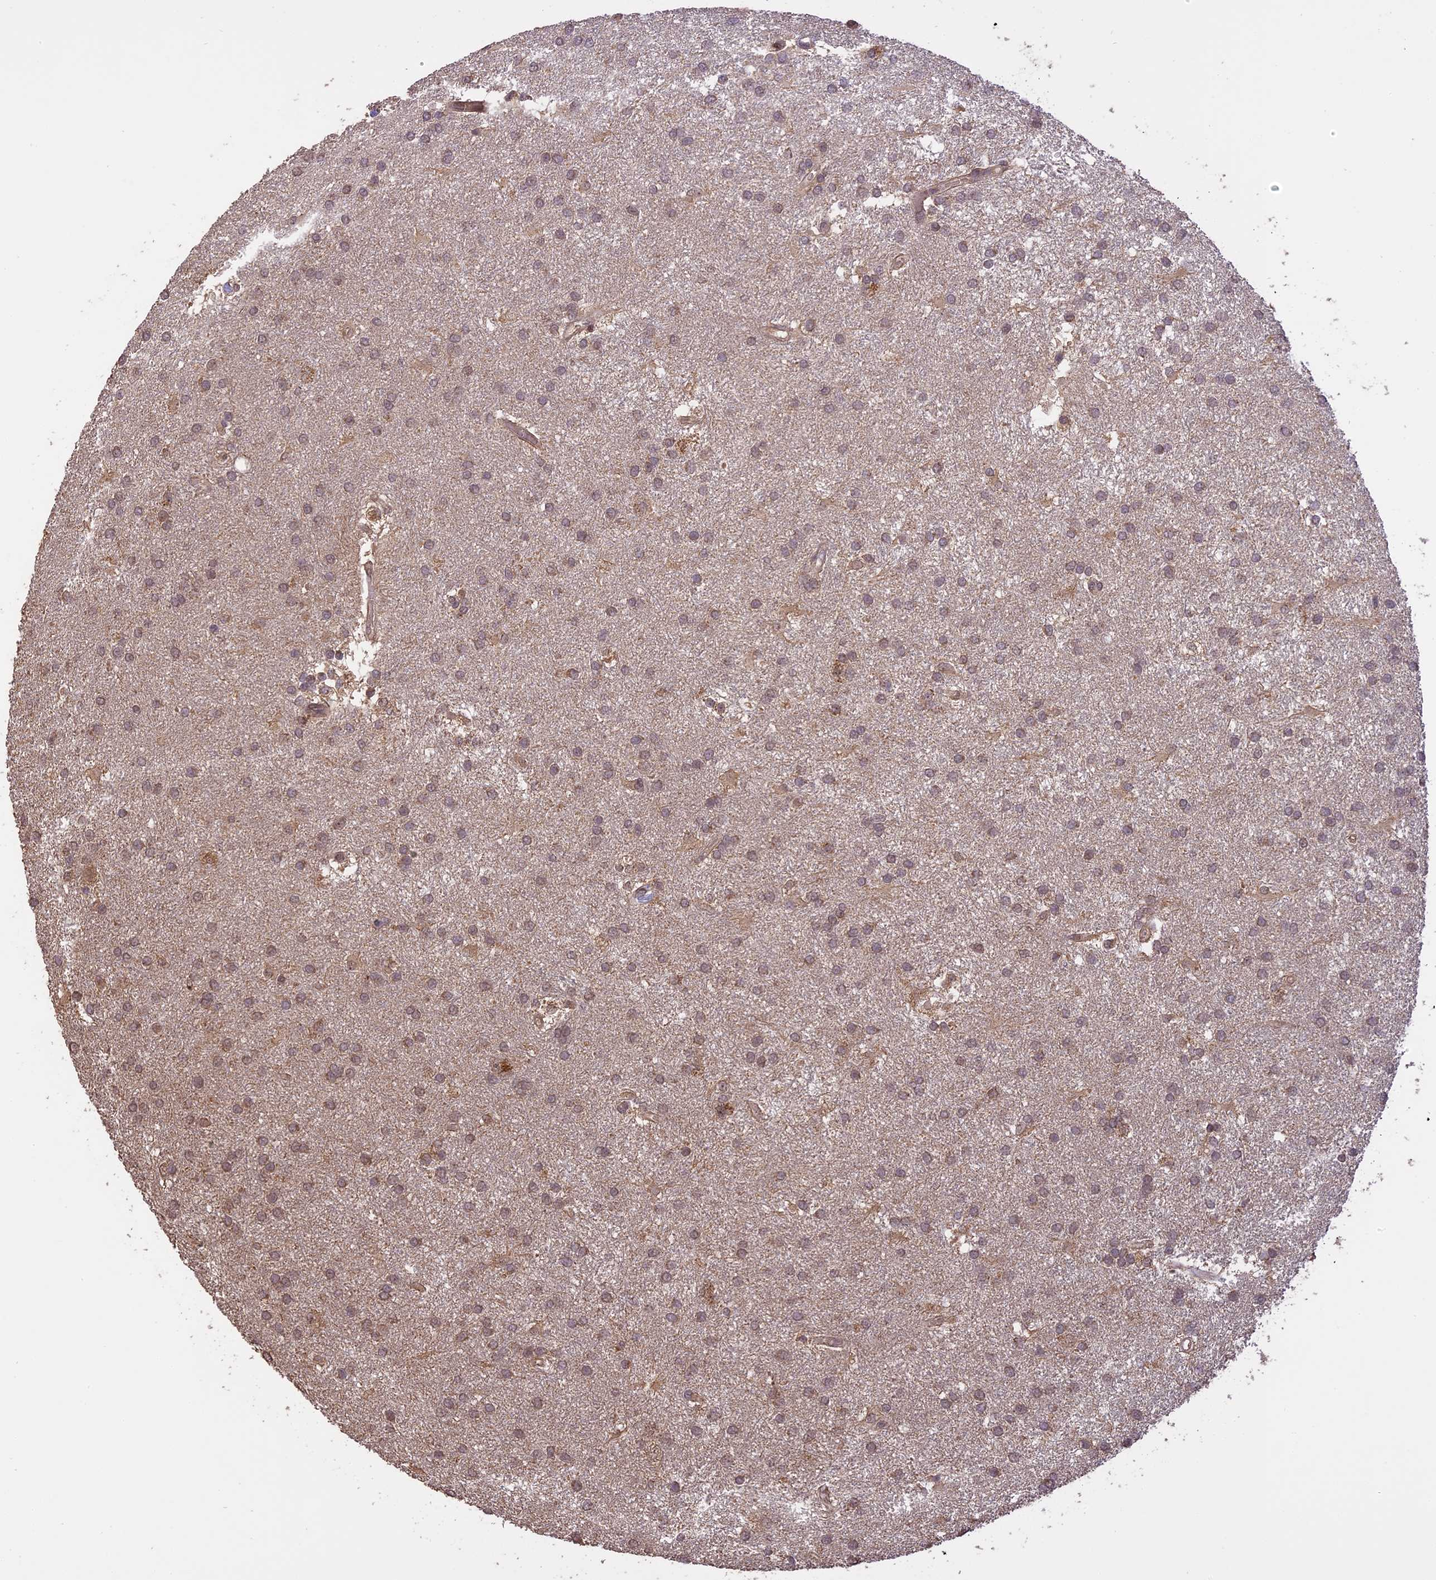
{"staining": {"intensity": "weak", "quantity": "25%-75%", "location": "cytoplasmic/membranous"}, "tissue": "glioma", "cell_type": "Tumor cells", "image_type": "cancer", "snomed": [{"axis": "morphology", "description": "Glioma, malignant, Low grade"}, {"axis": "topography", "description": "Brain"}], "caption": "The photomicrograph shows immunohistochemical staining of glioma. There is weak cytoplasmic/membranous positivity is present in approximately 25%-75% of tumor cells. The protein of interest is shown in brown color, while the nuclei are stained blue.", "gene": "TIGD7", "patient": {"sex": "male", "age": 66}}